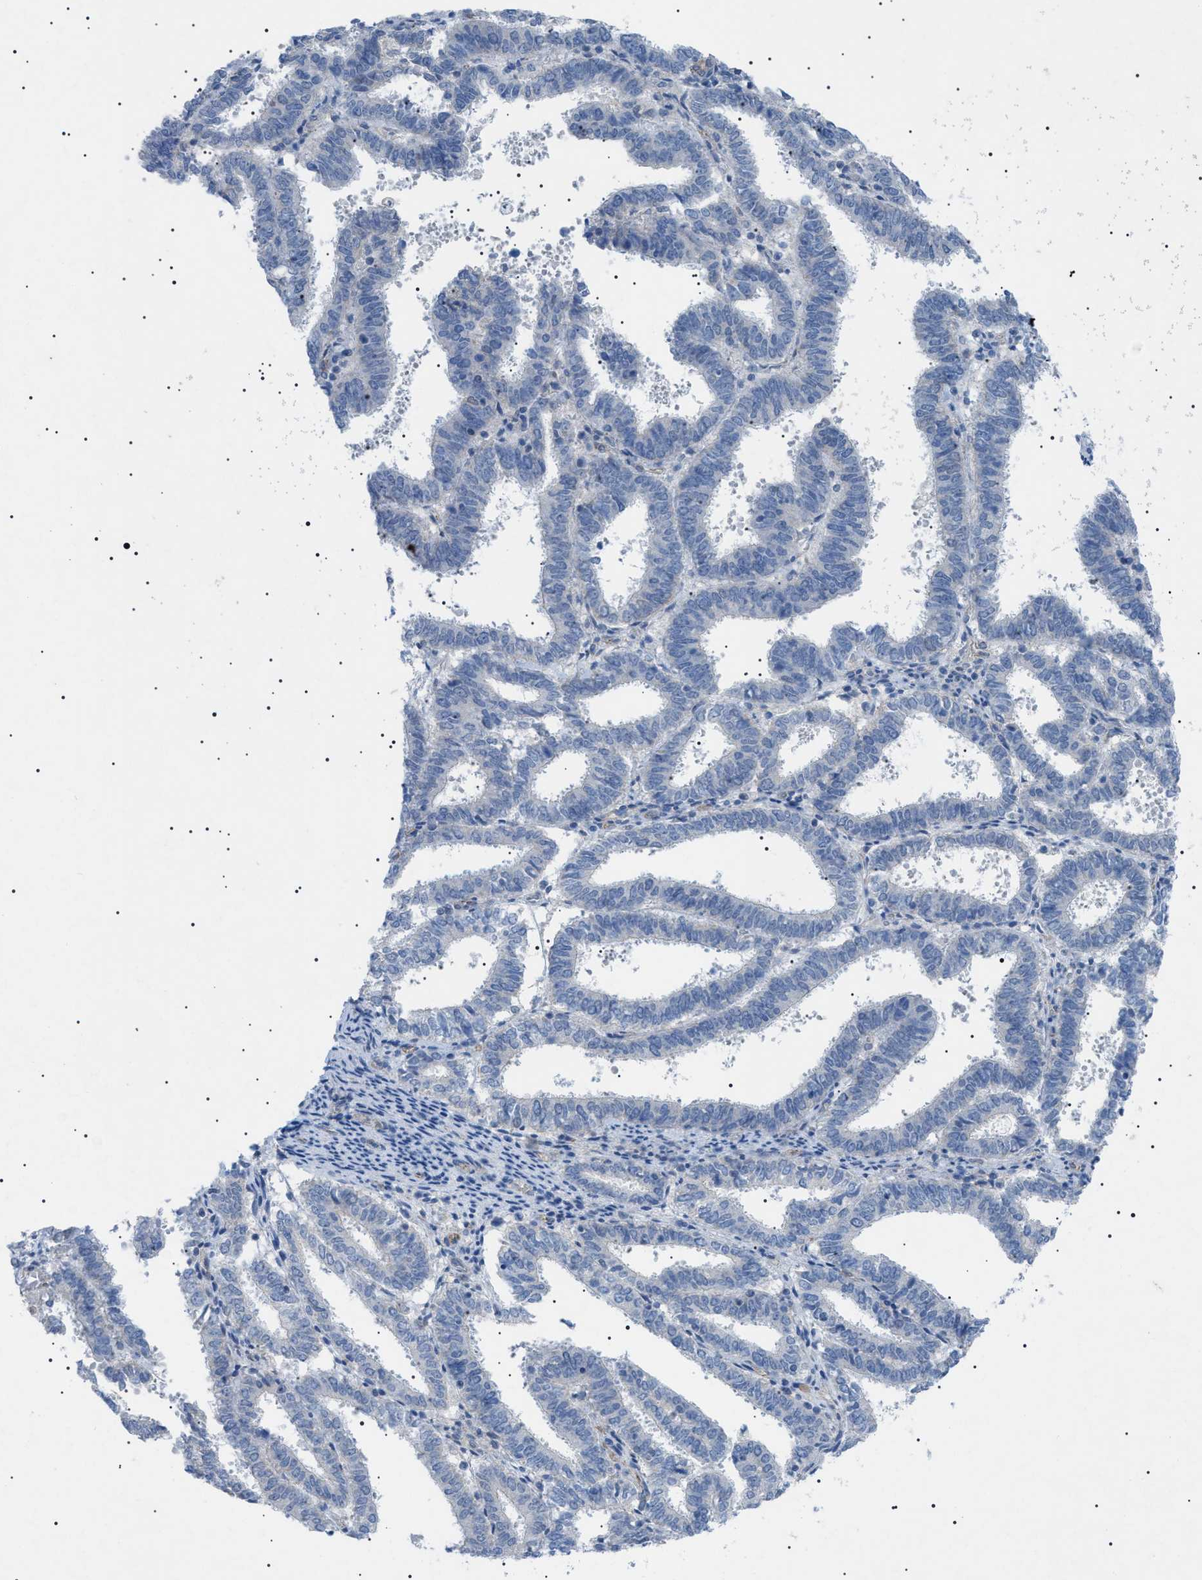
{"staining": {"intensity": "negative", "quantity": "none", "location": "none"}, "tissue": "endometrial cancer", "cell_type": "Tumor cells", "image_type": "cancer", "snomed": [{"axis": "morphology", "description": "Adenocarcinoma, NOS"}, {"axis": "topography", "description": "Uterus"}], "caption": "Tumor cells show no significant protein expression in endometrial cancer.", "gene": "ADAMTS1", "patient": {"sex": "female", "age": 83}}